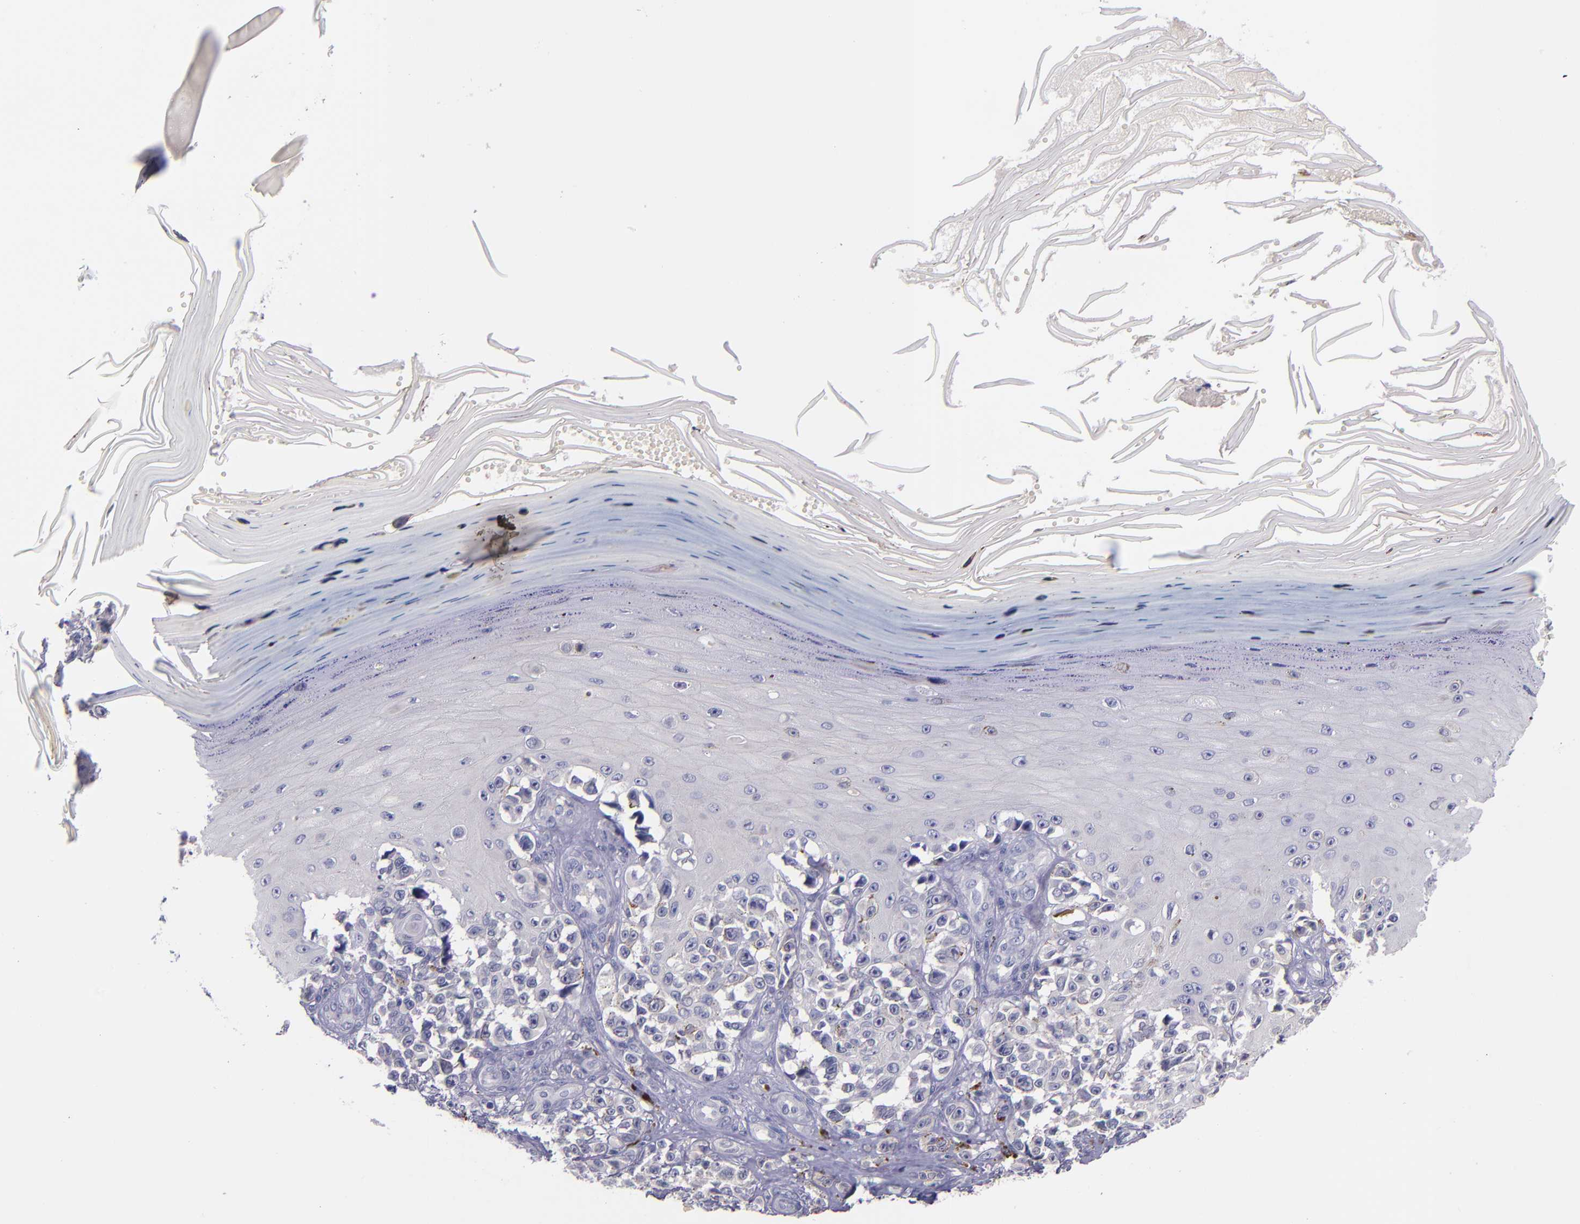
{"staining": {"intensity": "negative", "quantity": "none", "location": "none"}, "tissue": "melanoma", "cell_type": "Tumor cells", "image_type": "cancer", "snomed": [{"axis": "morphology", "description": "Malignant melanoma, NOS"}, {"axis": "topography", "description": "Skin"}], "caption": "High magnification brightfield microscopy of malignant melanoma stained with DAB (brown) and counterstained with hematoxylin (blue): tumor cells show no significant staining.", "gene": "RBP4", "patient": {"sex": "female", "age": 82}}